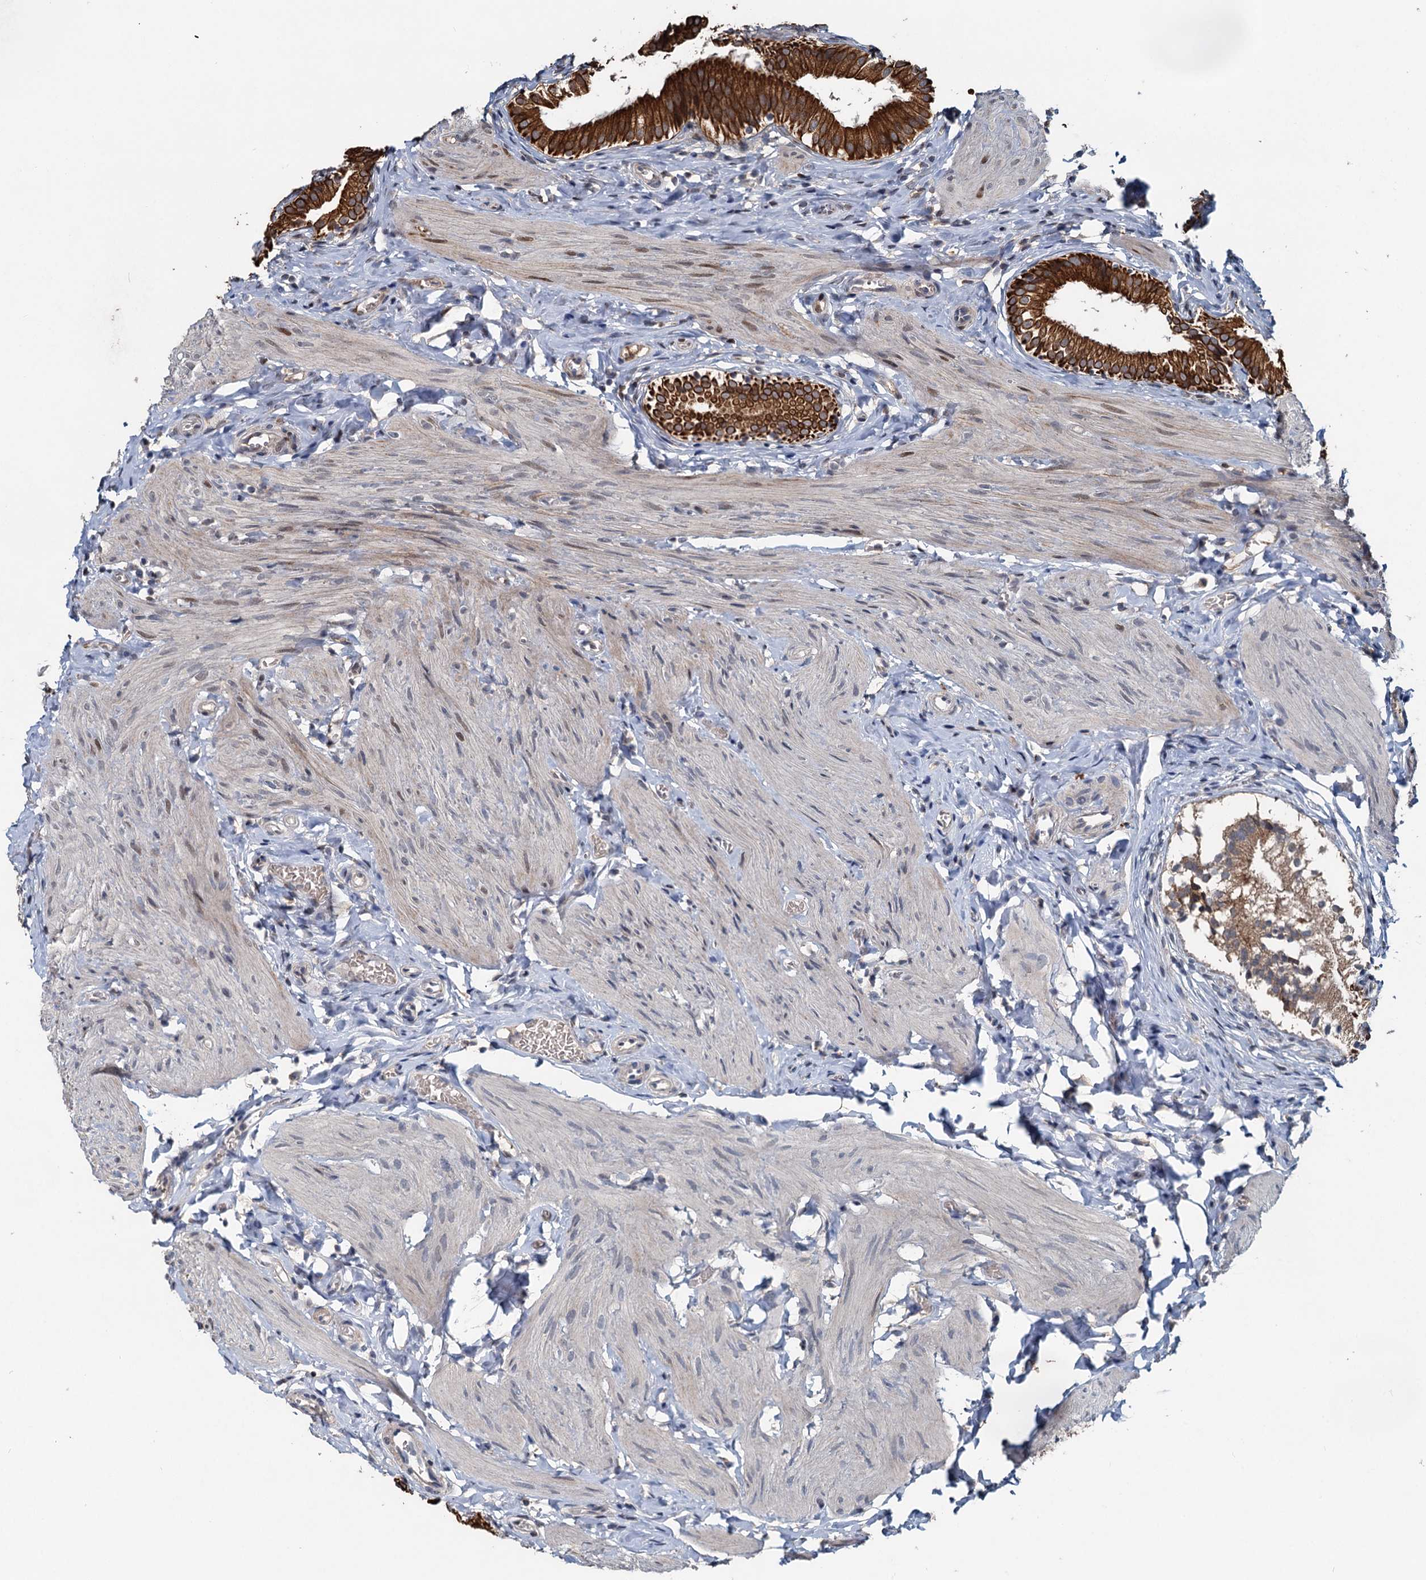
{"staining": {"intensity": "strong", "quantity": ">75%", "location": "cytoplasmic/membranous"}, "tissue": "gallbladder", "cell_type": "Glandular cells", "image_type": "normal", "snomed": [{"axis": "morphology", "description": "Normal tissue, NOS"}, {"axis": "topography", "description": "Gallbladder"}], "caption": "Immunohistochemistry (IHC) staining of benign gallbladder, which reveals high levels of strong cytoplasmic/membranous expression in approximately >75% of glandular cells indicating strong cytoplasmic/membranous protein positivity. The staining was performed using DAB (brown) for protein detection and nuclei were counterstained in hematoxylin (blue).", "gene": "RITA1", "patient": {"sex": "female", "age": 47}}